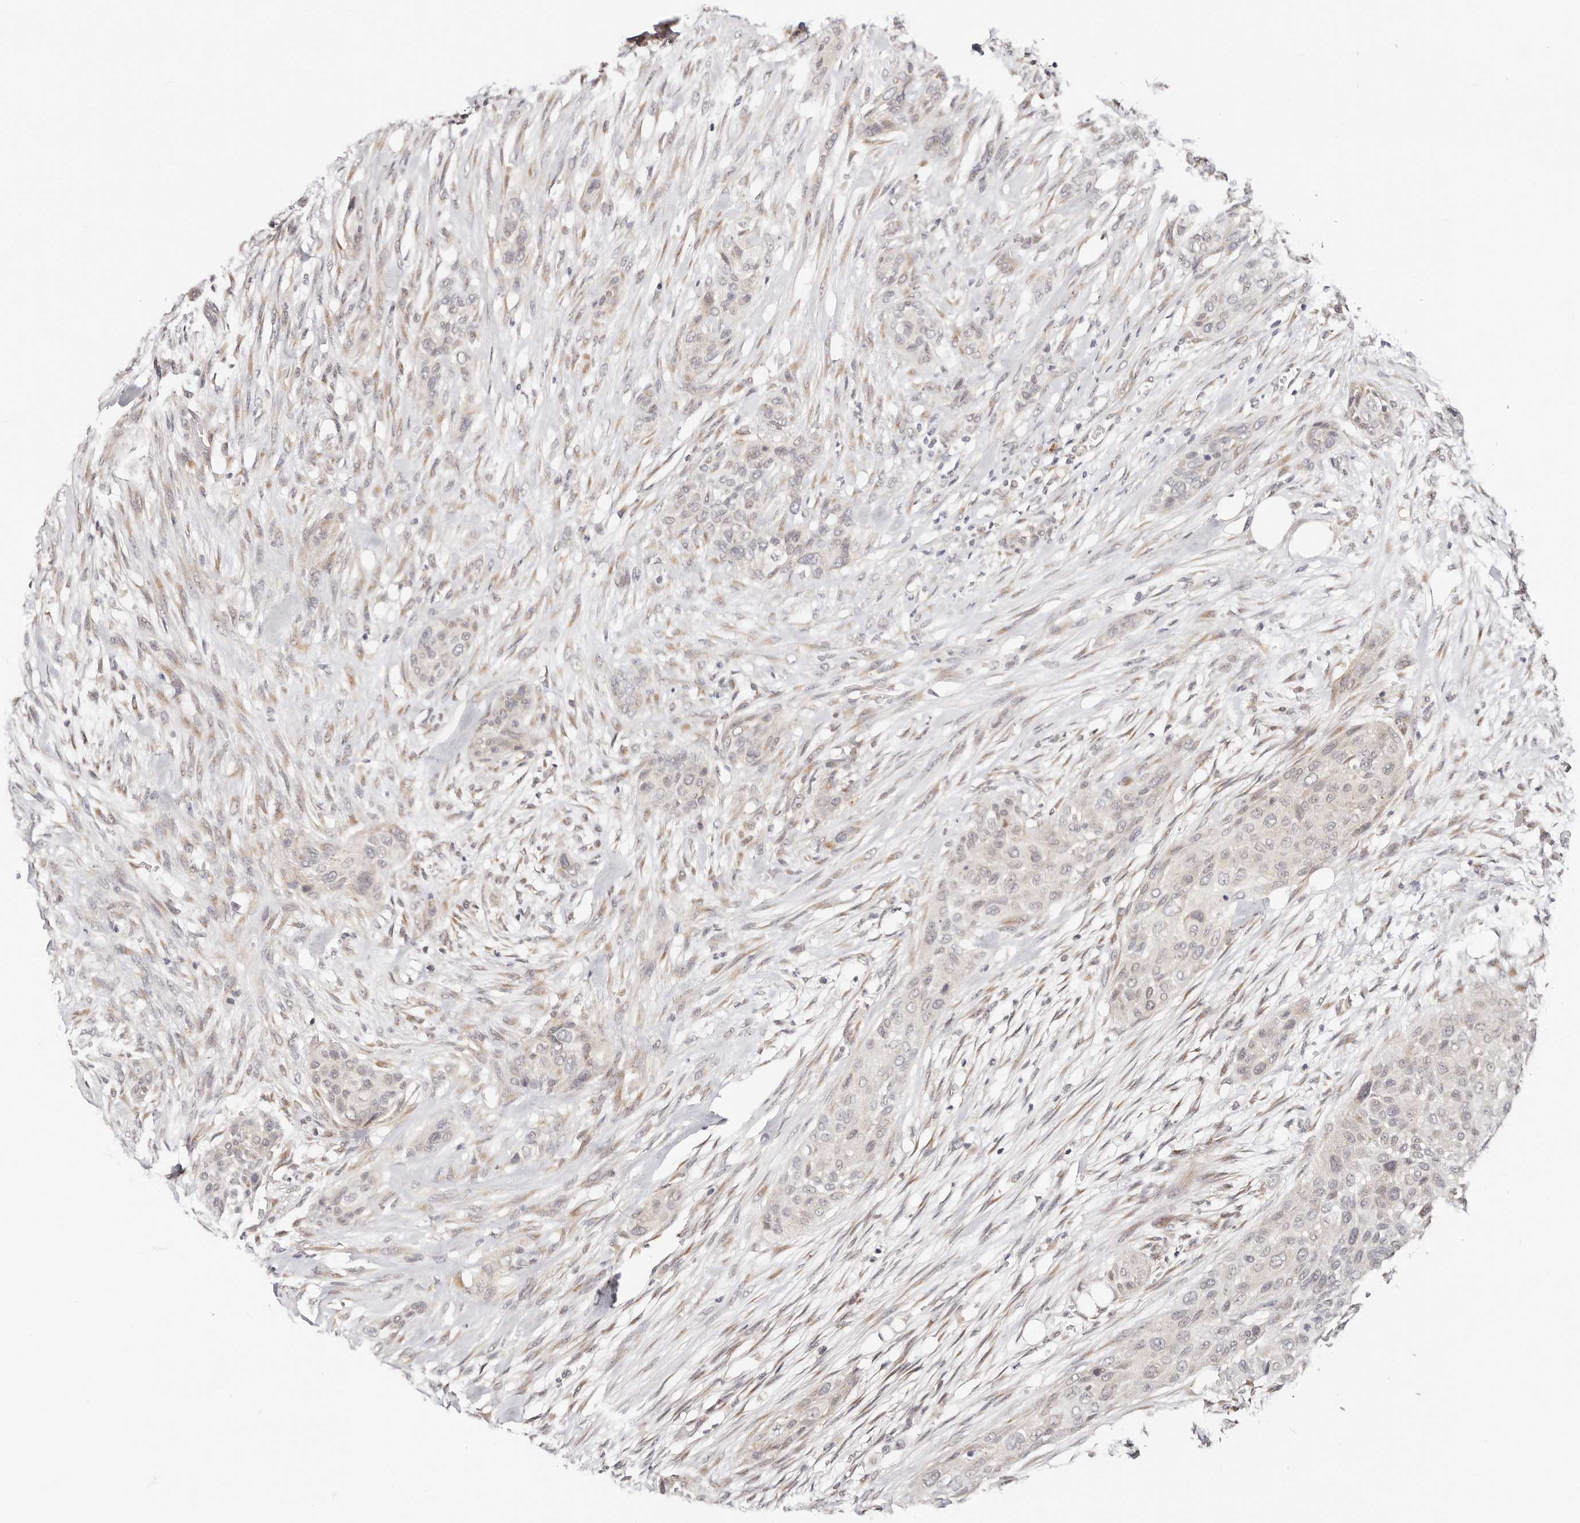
{"staining": {"intensity": "negative", "quantity": "none", "location": "none"}, "tissue": "urothelial cancer", "cell_type": "Tumor cells", "image_type": "cancer", "snomed": [{"axis": "morphology", "description": "Urothelial carcinoma, High grade"}, {"axis": "topography", "description": "Urinary bladder"}], "caption": "There is no significant expression in tumor cells of urothelial cancer.", "gene": "VIPAS39", "patient": {"sex": "male", "age": 35}}